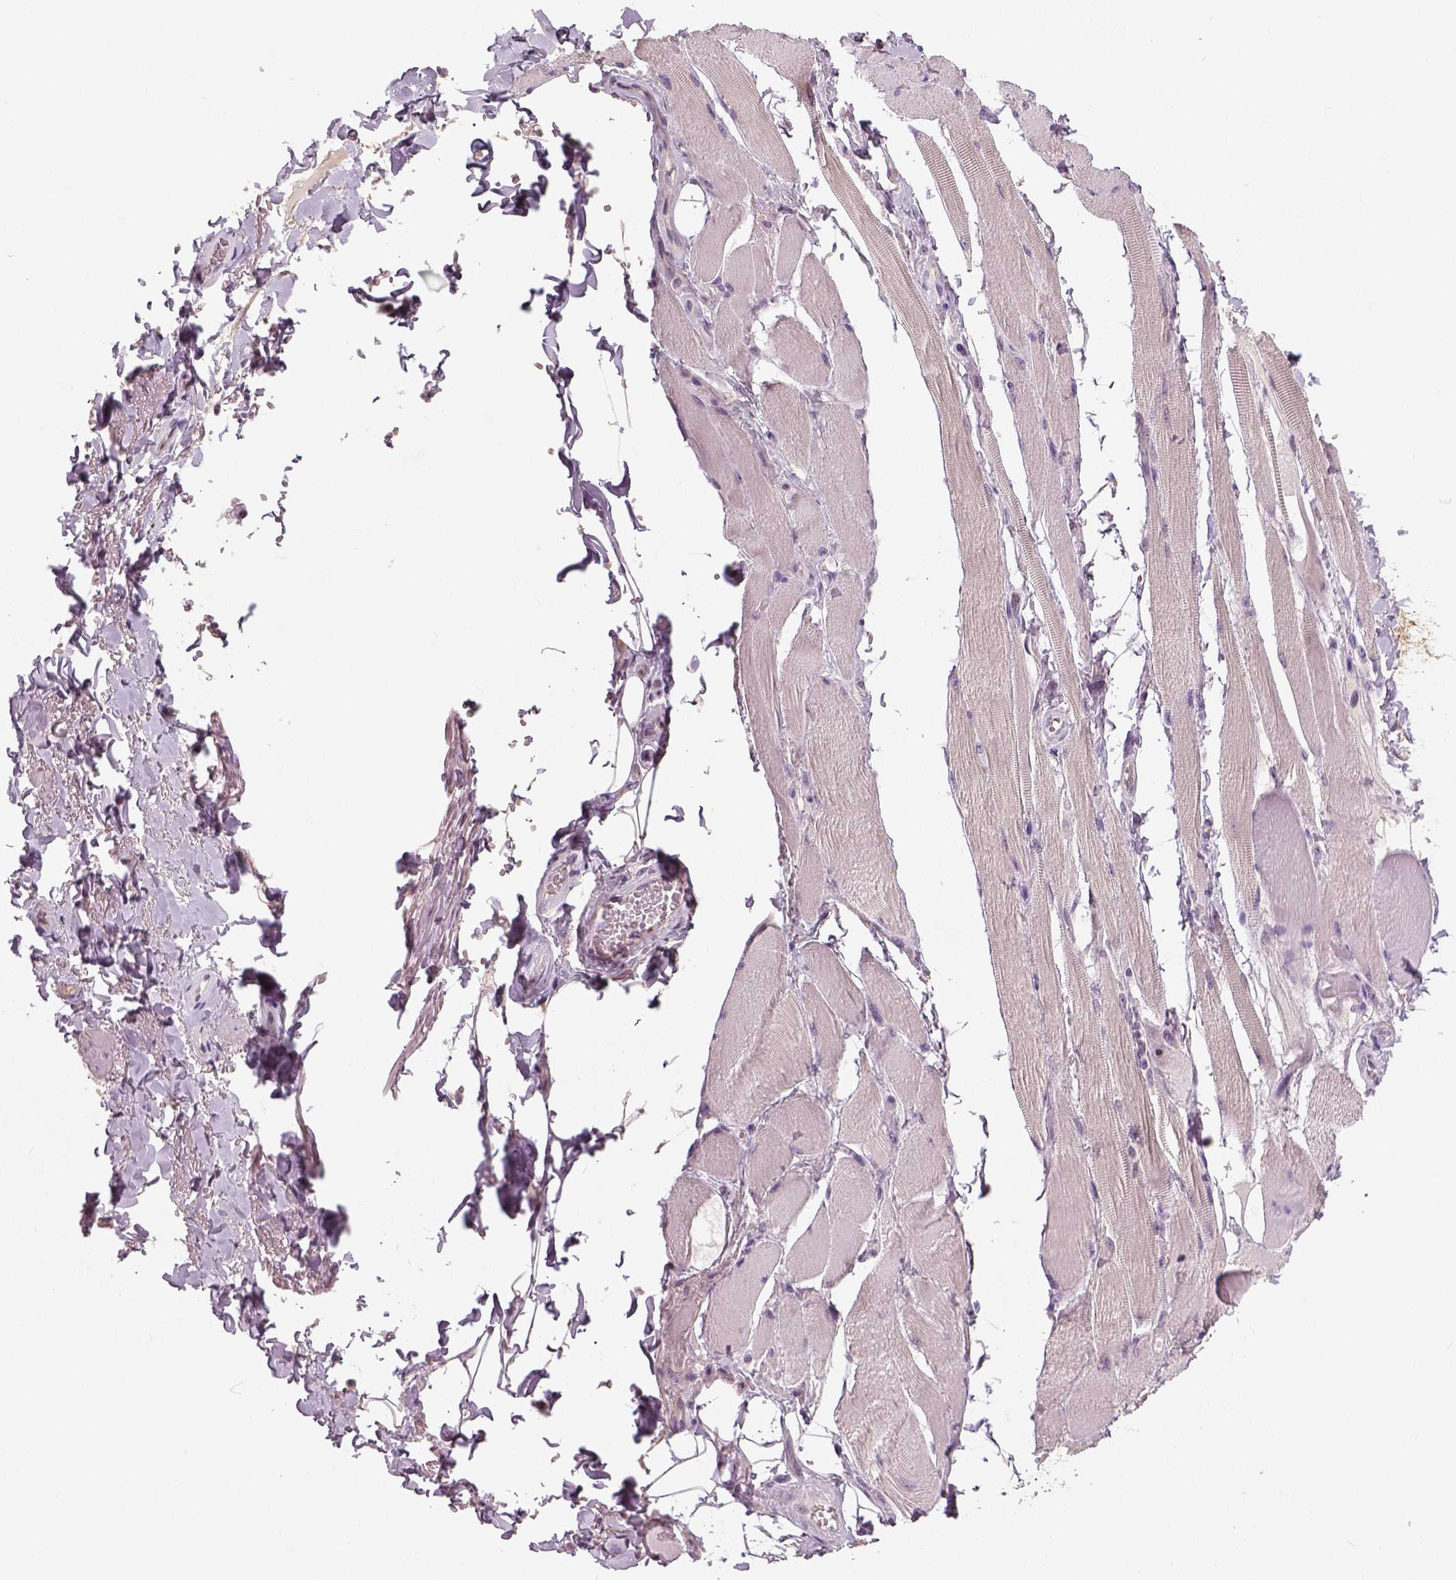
{"staining": {"intensity": "negative", "quantity": "none", "location": "none"}, "tissue": "skeletal muscle", "cell_type": "Myocytes", "image_type": "normal", "snomed": [{"axis": "morphology", "description": "Normal tissue, NOS"}, {"axis": "topography", "description": "Skeletal muscle"}, {"axis": "topography", "description": "Anal"}, {"axis": "topography", "description": "Peripheral nerve tissue"}], "caption": "Photomicrograph shows no significant protein positivity in myocytes of benign skeletal muscle.", "gene": "NECAB1", "patient": {"sex": "male", "age": 53}}